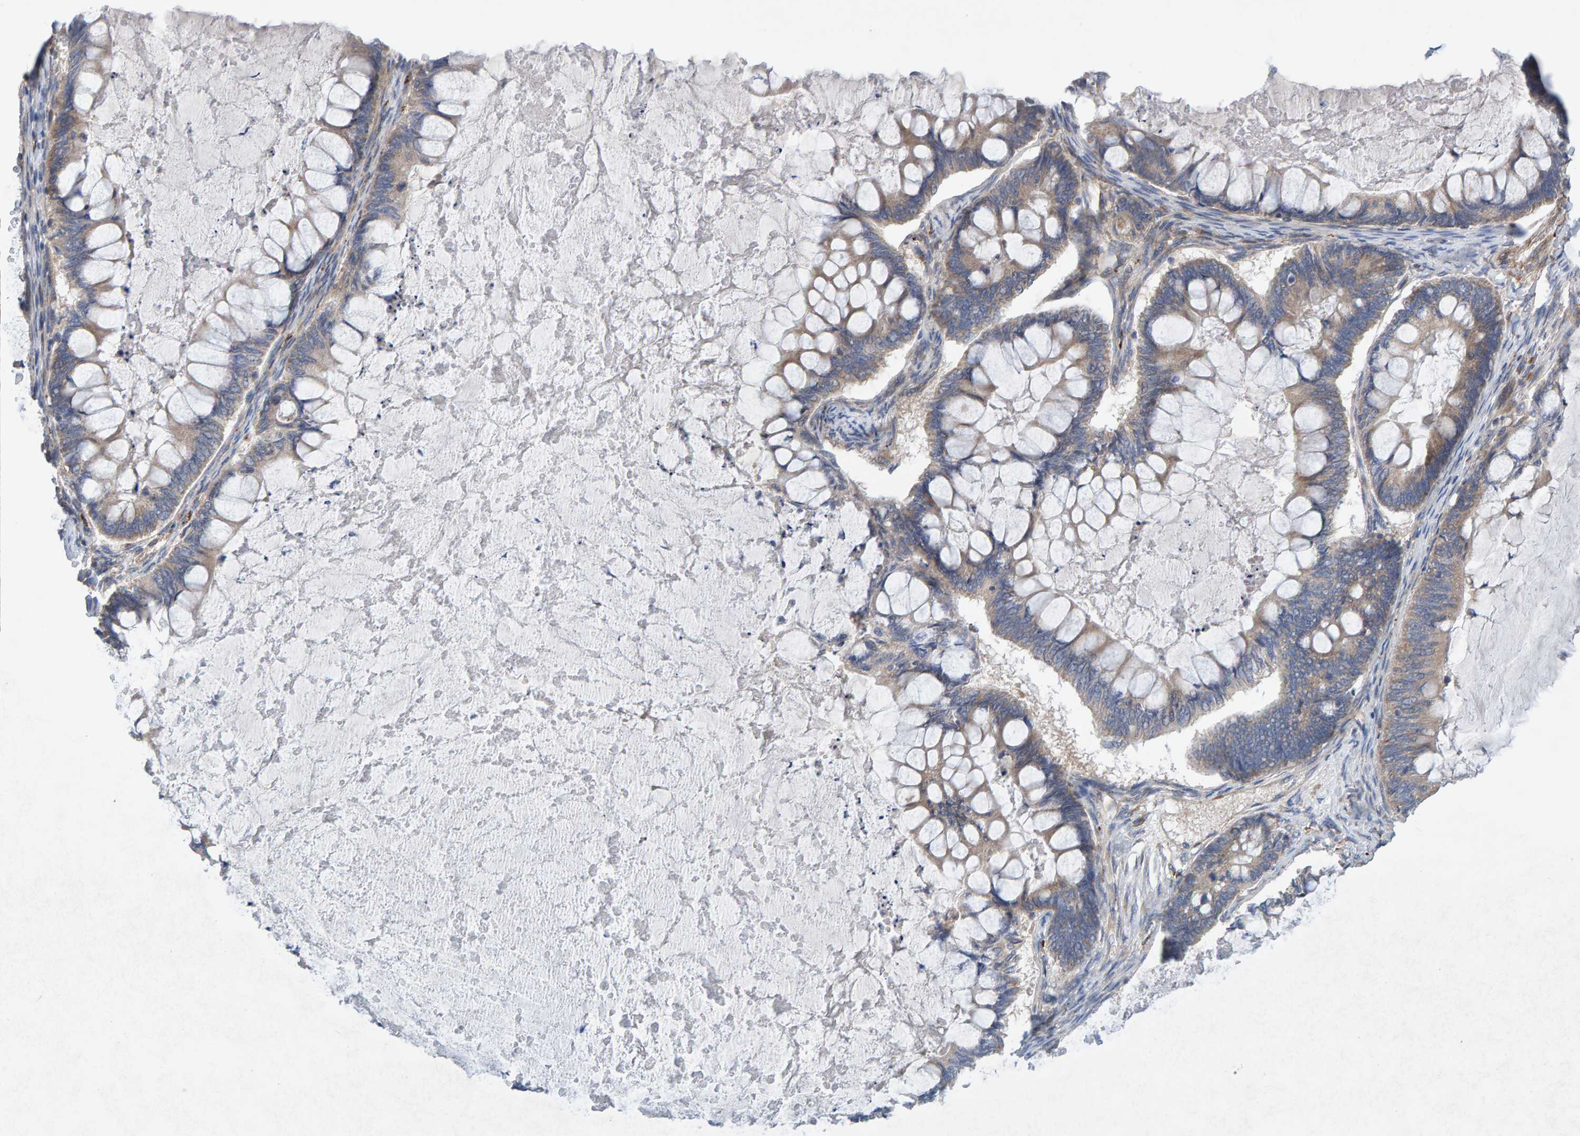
{"staining": {"intensity": "weak", "quantity": "25%-75%", "location": "cytoplasmic/membranous"}, "tissue": "ovarian cancer", "cell_type": "Tumor cells", "image_type": "cancer", "snomed": [{"axis": "morphology", "description": "Cystadenocarcinoma, mucinous, NOS"}, {"axis": "topography", "description": "Ovary"}], "caption": "Mucinous cystadenocarcinoma (ovarian) stained with immunohistochemistry (IHC) shows weak cytoplasmic/membranous expression in about 25%-75% of tumor cells. (brown staining indicates protein expression, while blue staining denotes nuclei).", "gene": "CDK5RAP3", "patient": {"sex": "female", "age": 61}}